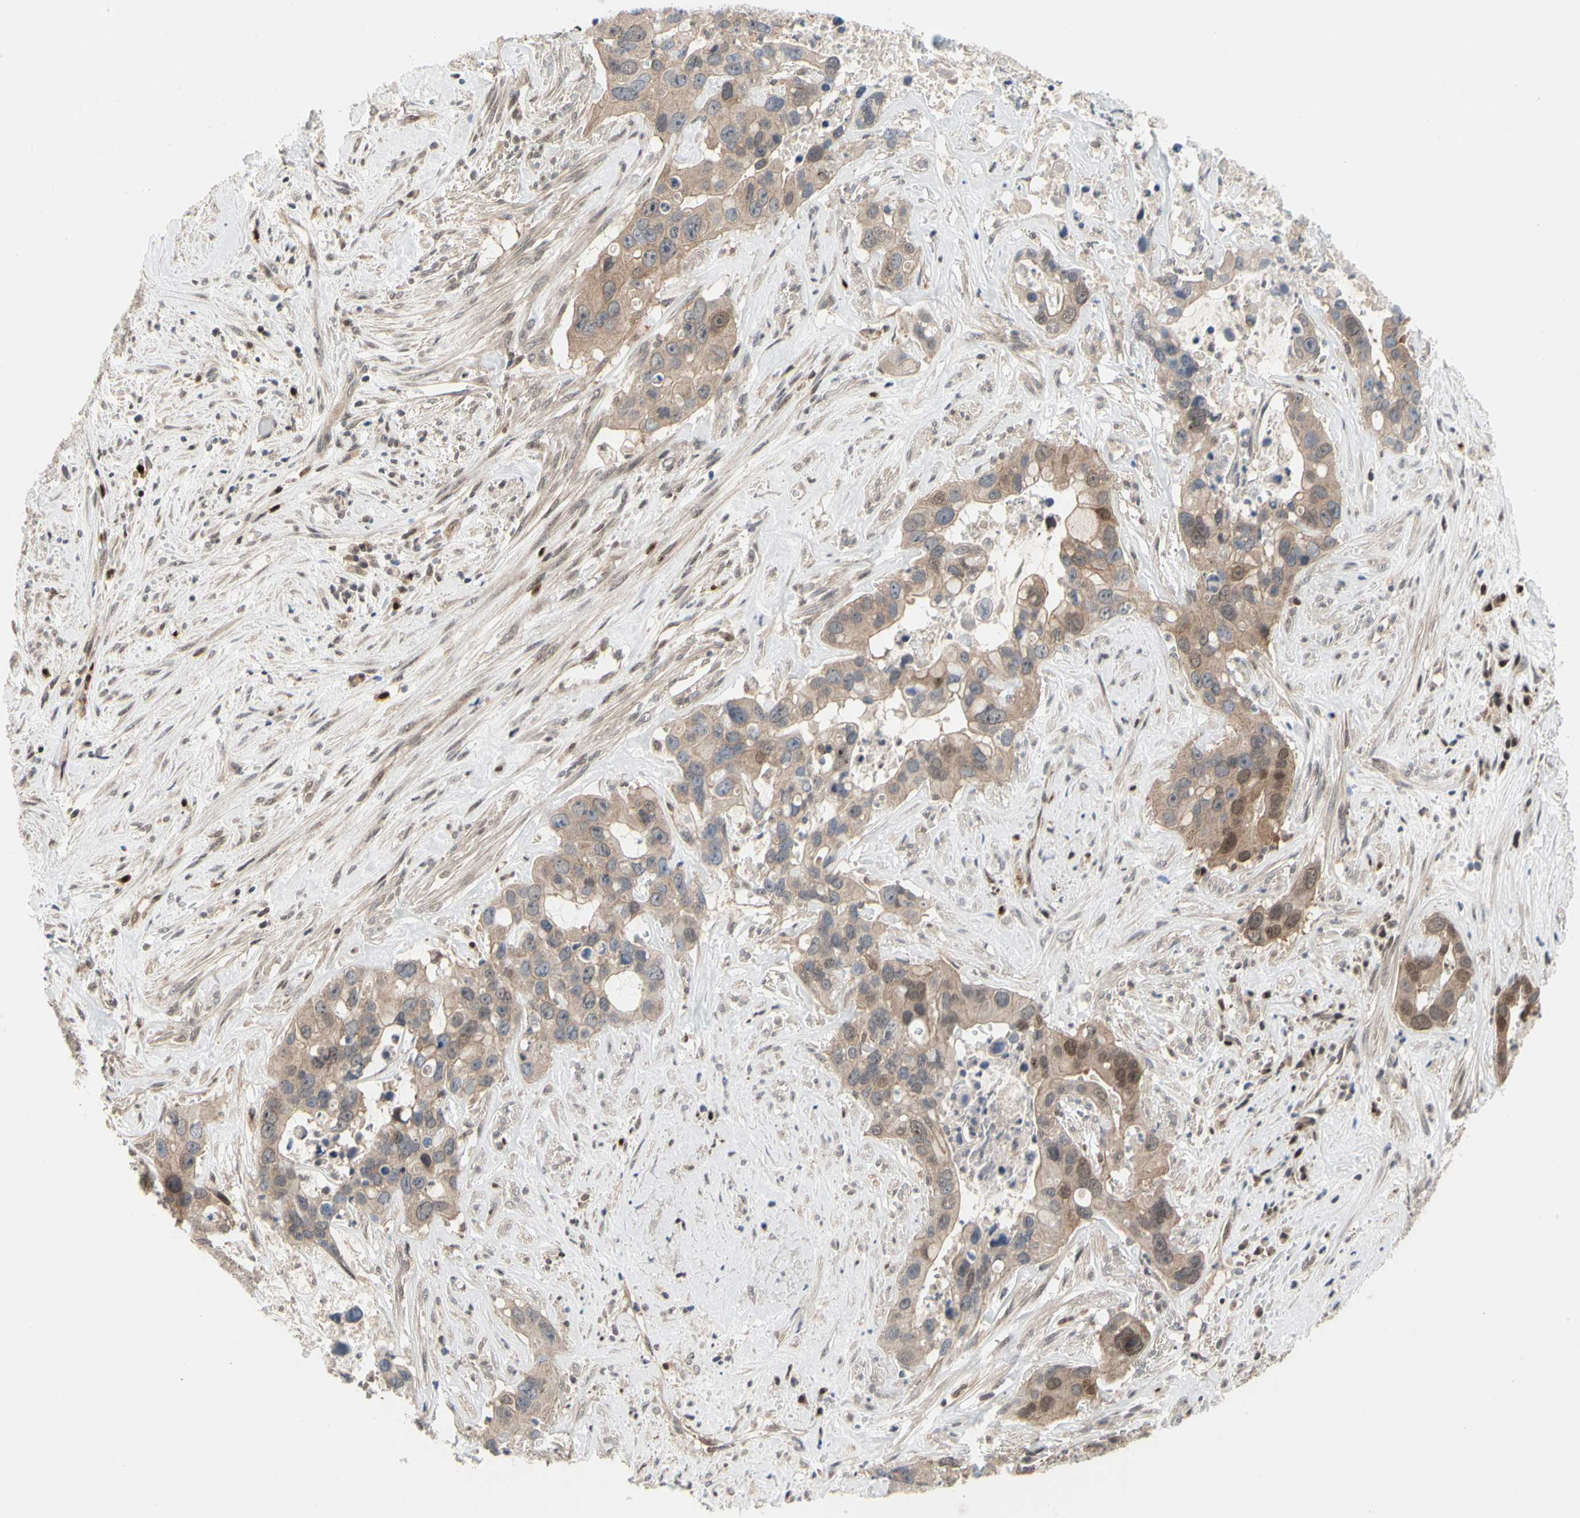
{"staining": {"intensity": "moderate", "quantity": ">75%", "location": "cytoplasmic/membranous,nuclear"}, "tissue": "liver cancer", "cell_type": "Tumor cells", "image_type": "cancer", "snomed": [{"axis": "morphology", "description": "Cholangiocarcinoma"}, {"axis": "topography", "description": "Liver"}], "caption": "This photomicrograph exhibits immunohistochemistry (IHC) staining of cholangiocarcinoma (liver), with medium moderate cytoplasmic/membranous and nuclear positivity in approximately >75% of tumor cells.", "gene": "CDK5", "patient": {"sex": "female", "age": 65}}